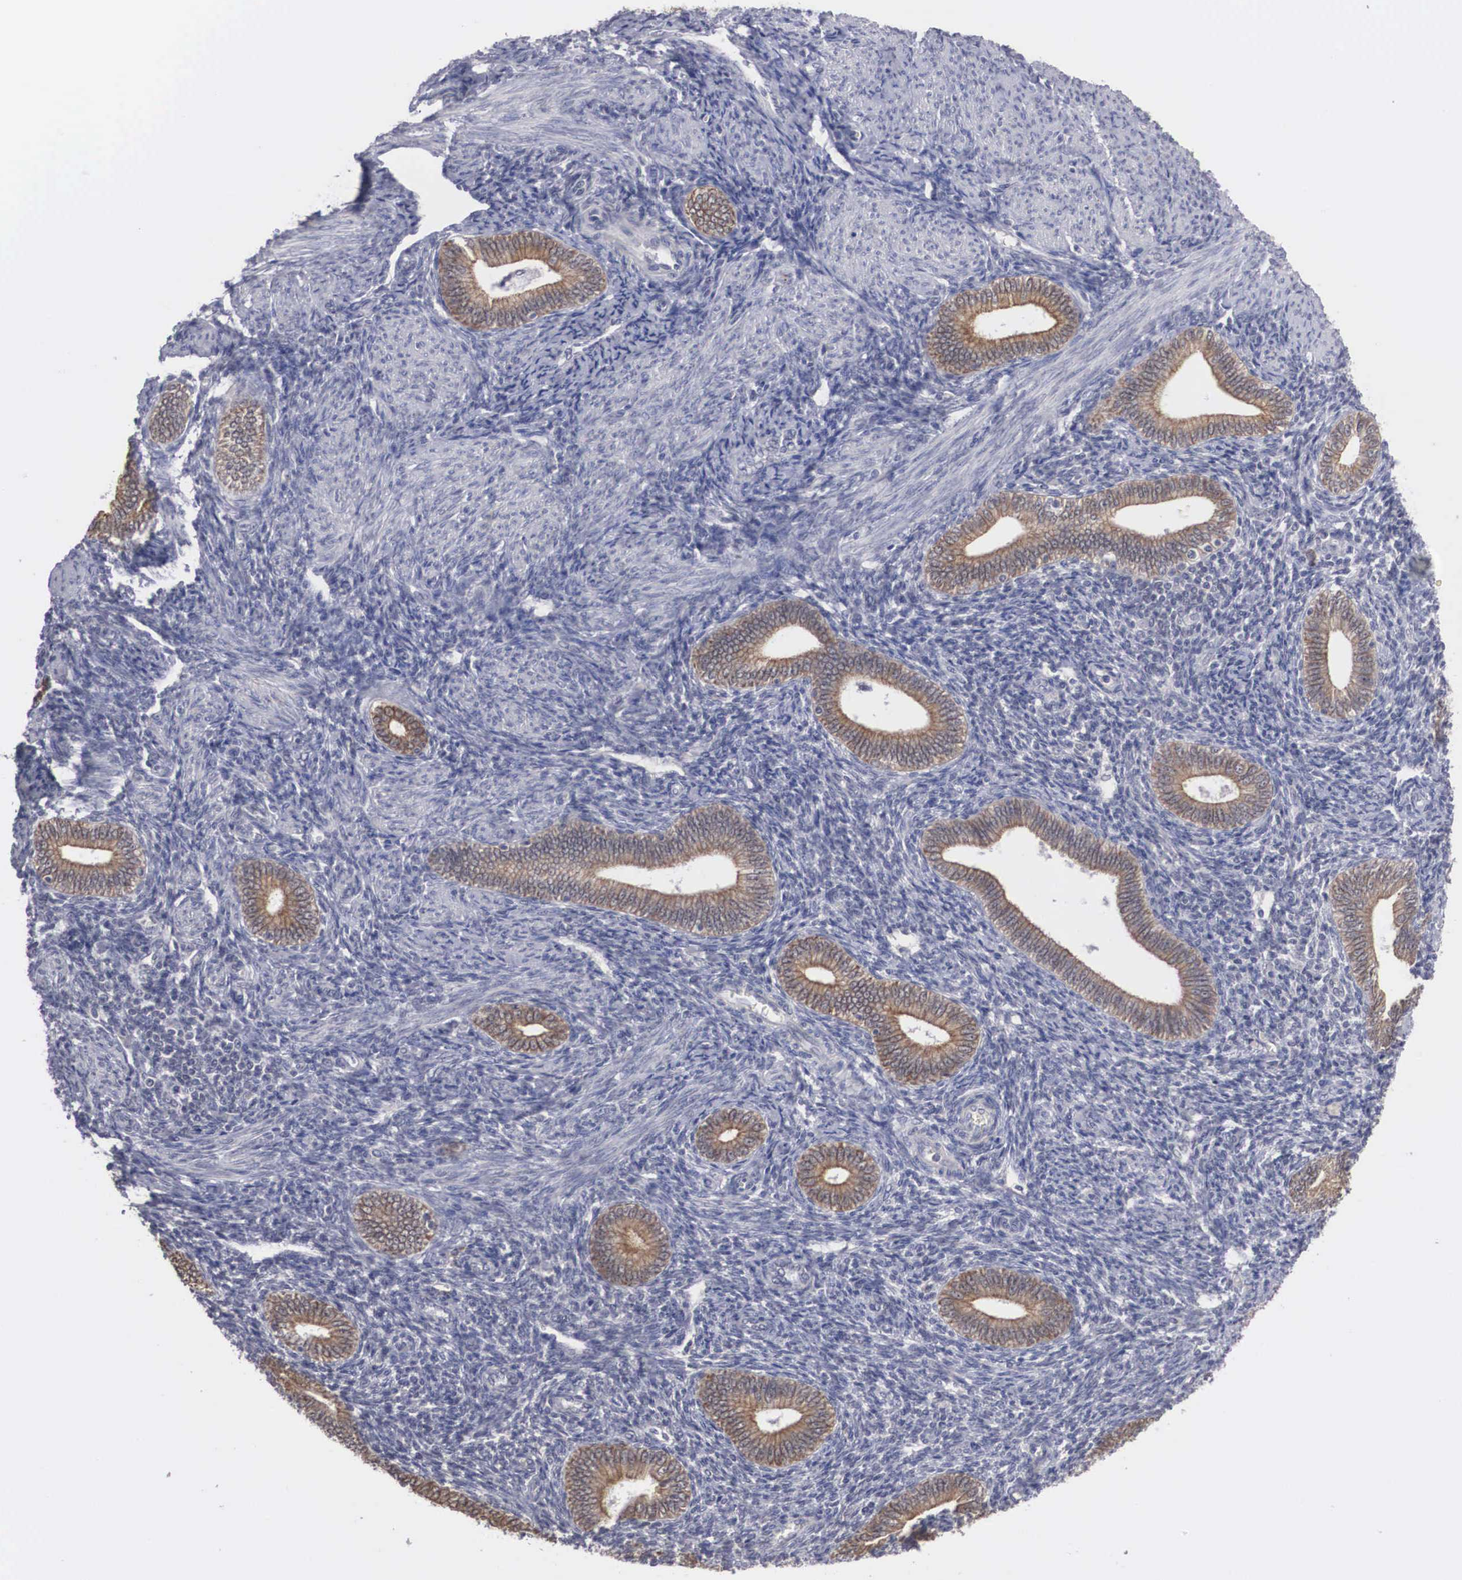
{"staining": {"intensity": "negative", "quantity": "none", "location": "none"}, "tissue": "endometrium", "cell_type": "Cells in endometrial stroma", "image_type": "normal", "snomed": [{"axis": "morphology", "description": "Normal tissue, NOS"}, {"axis": "topography", "description": "Endometrium"}], "caption": "High power microscopy histopathology image of an immunohistochemistry micrograph of benign endometrium, revealing no significant expression in cells in endometrial stroma. (DAB immunohistochemistry (IHC) with hematoxylin counter stain).", "gene": "WDR89", "patient": {"sex": "female", "age": 35}}